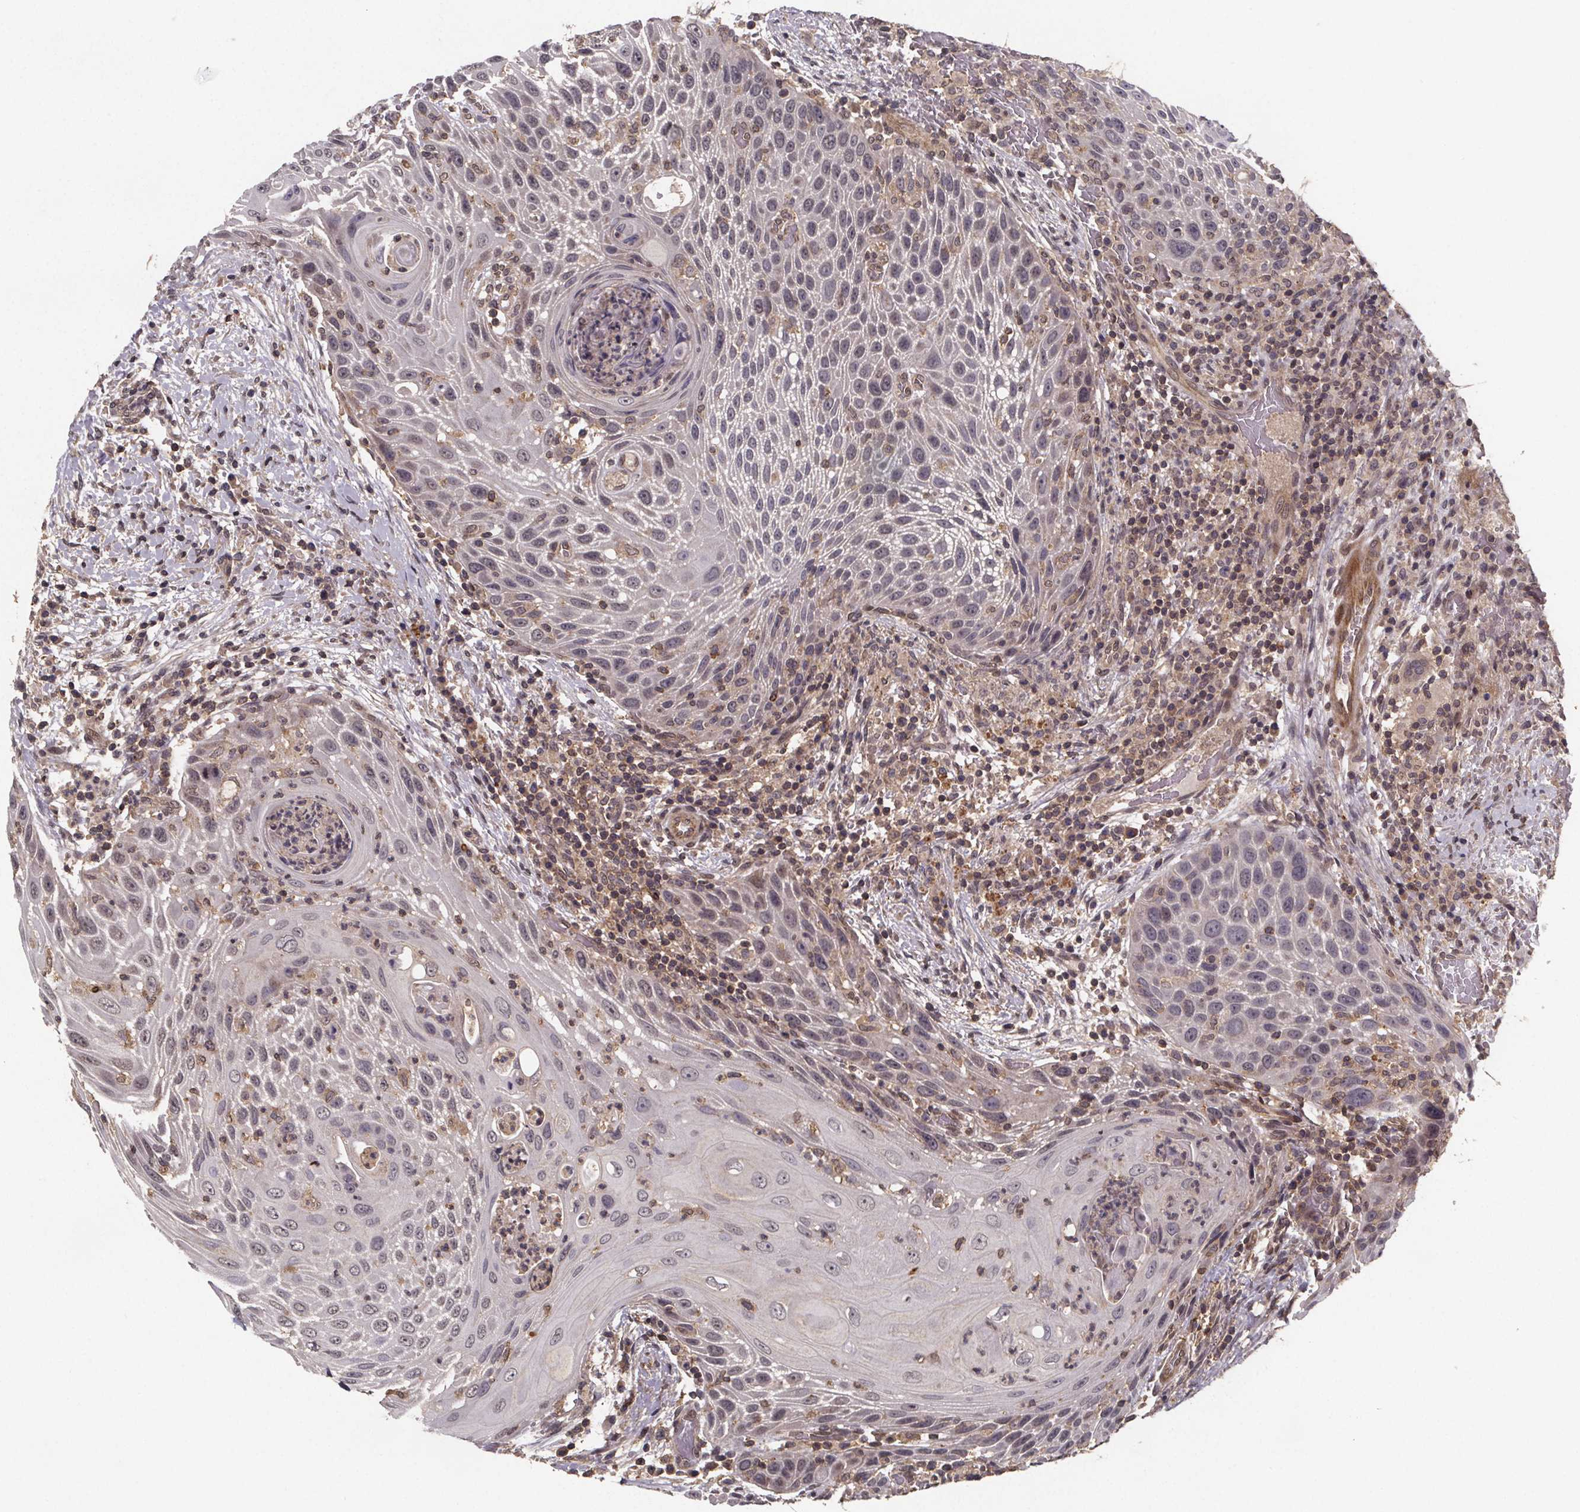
{"staining": {"intensity": "weak", "quantity": "25%-75%", "location": "nuclear"}, "tissue": "head and neck cancer", "cell_type": "Tumor cells", "image_type": "cancer", "snomed": [{"axis": "morphology", "description": "Squamous cell carcinoma, NOS"}, {"axis": "topography", "description": "Head-Neck"}], "caption": "Immunohistochemical staining of head and neck cancer exhibits low levels of weak nuclear expression in approximately 25%-75% of tumor cells.", "gene": "PIERCE2", "patient": {"sex": "male", "age": 69}}